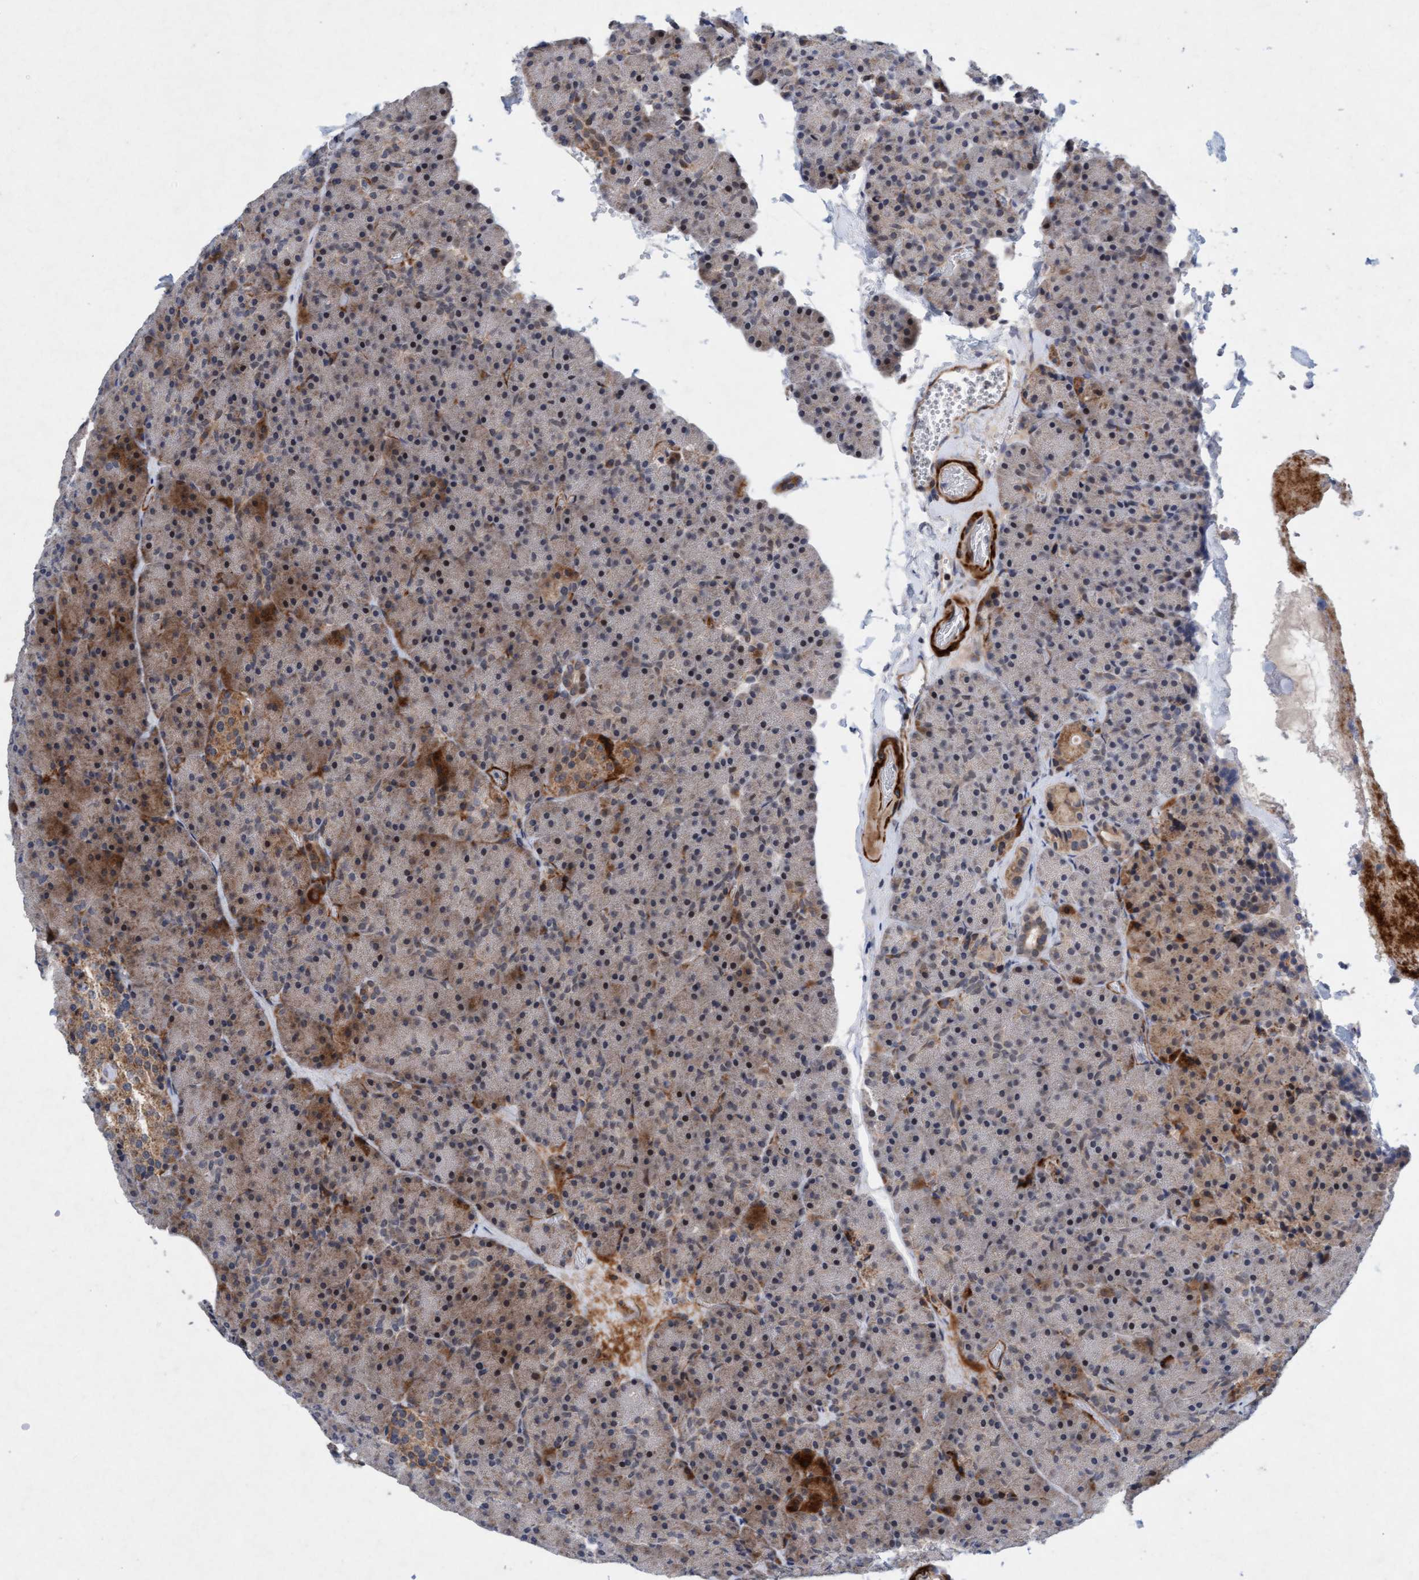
{"staining": {"intensity": "moderate", "quantity": ">75%", "location": "cytoplasmic/membranous,nuclear"}, "tissue": "pancreas", "cell_type": "Exocrine glandular cells", "image_type": "normal", "snomed": [{"axis": "morphology", "description": "Normal tissue, NOS"}, {"axis": "morphology", "description": "Carcinoid, malignant, NOS"}, {"axis": "topography", "description": "Pancreas"}], "caption": "Pancreas stained for a protein (brown) displays moderate cytoplasmic/membranous,nuclear positive expression in about >75% of exocrine glandular cells.", "gene": "TMEM70", "patient": {"sex": "female", "age": 35}}